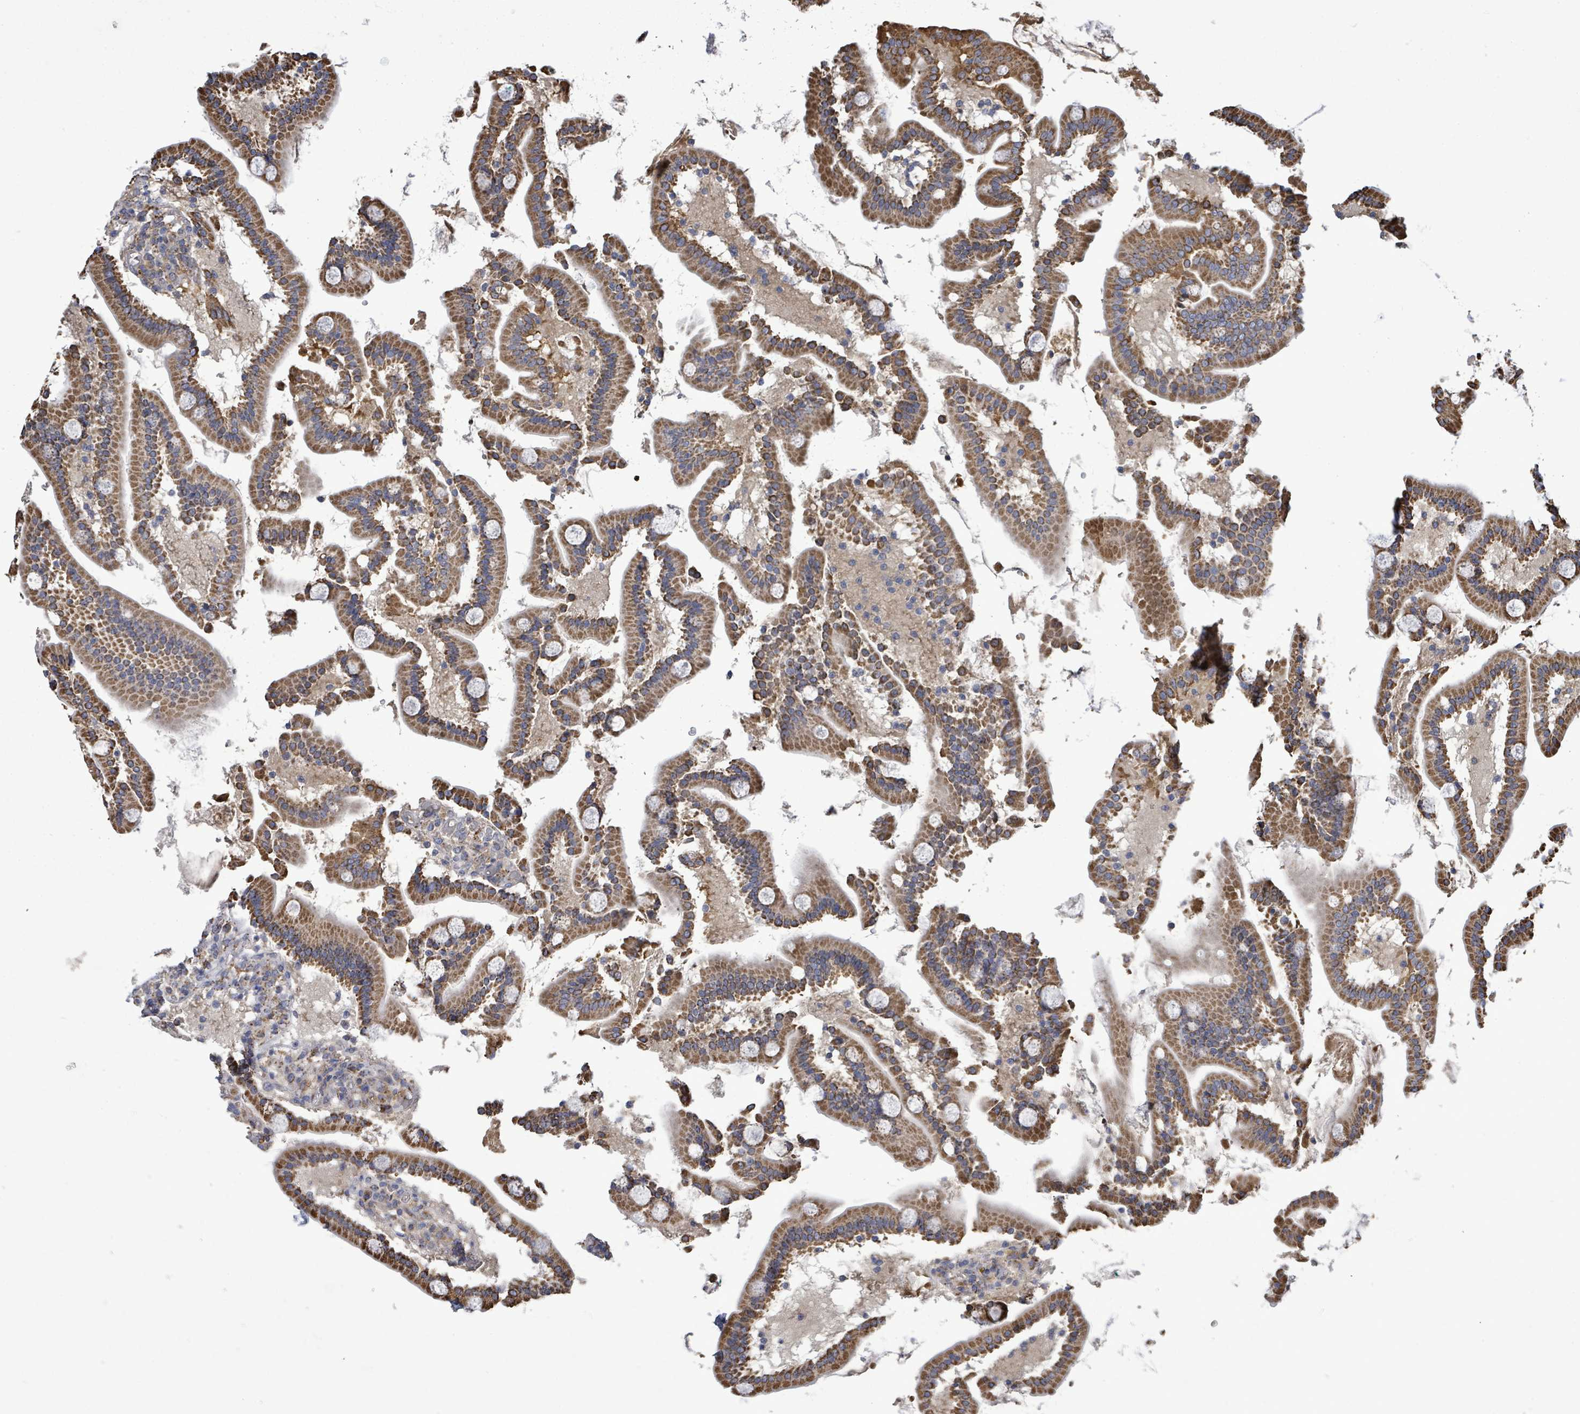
{"staining": {"intensity": "strong", "quantity": ">75%", "location": "cytoplasmic/membranous"}, "tissue": "duodenum", "cell_type": "Glandular cells", "image_type": "normal", "snomed": [{"axis": "morphology", "description": "Normal tissue, NOS"}, {"axis": "topography", "description": "Duodenum"}], "caption": "A brown stain shows strong cytoplasmic/membranous expression of a protein in glandular cells of normal duodenum. (DAB = brown stain, brightfield microscopy at high magnification).", "gene": "MTMR12", "patient": {"sex": "male", "age": 55}}